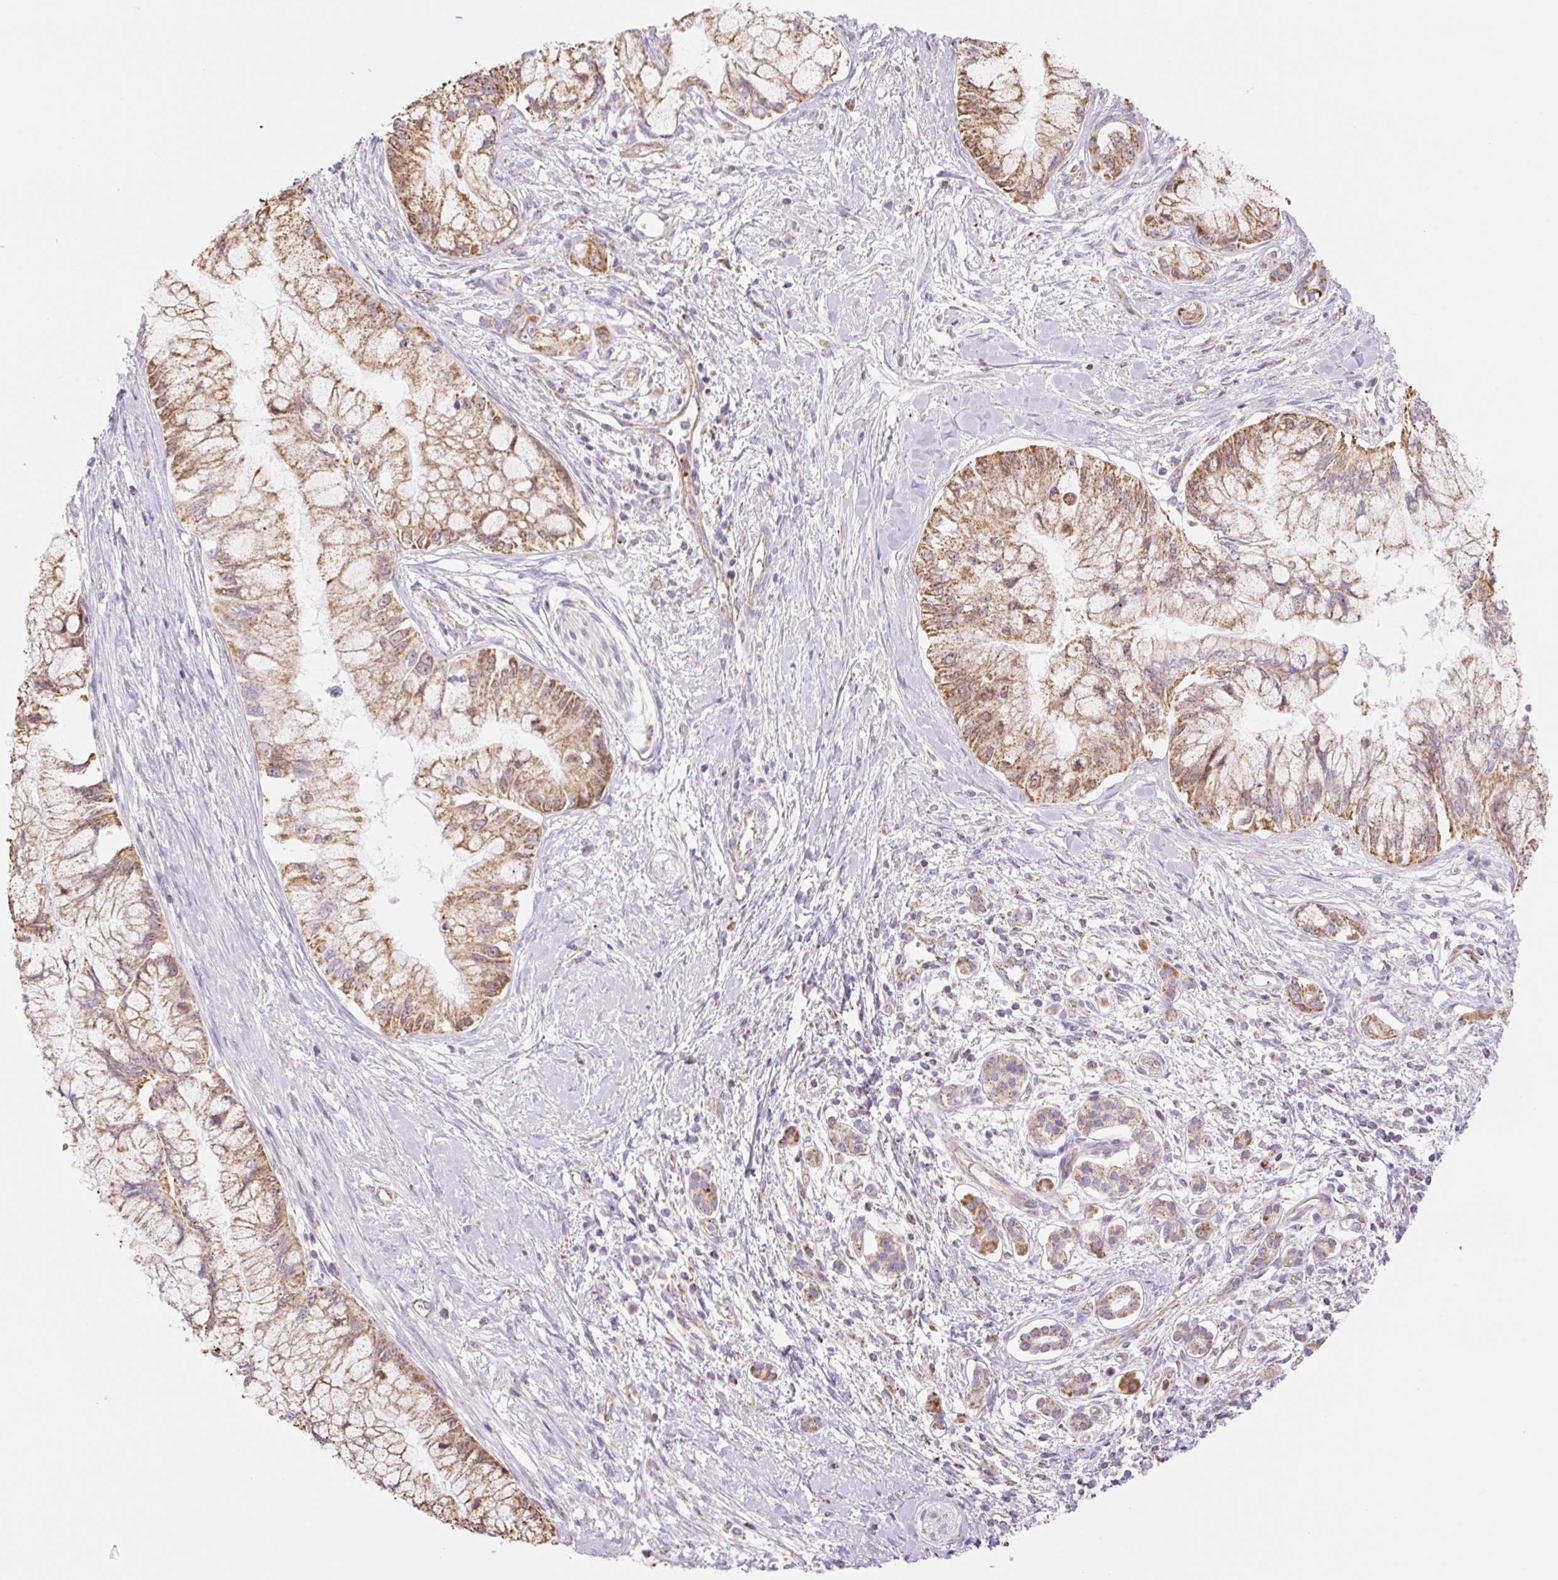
{"staining": {"intensity": "moderate", "quantity": ">75%", "location": "cytoplasmic/membranous"}, "tissue": "pancreatic cancer", "cell_type": "Tumor cells", "image_type": "cancer", "snomed": [{"axis": "morphology", "description": "Adenocarcinoma, NOS"}, {"axis": "topography", "description": "Pancreas"}], "caption": "Tumor cells reveal medium levels of moderate cytoplasmic/membranous expression in approximately >75% of cells in human pancreatic adenocarcinoma. (DAB (3,3'-diaminobenzidine) IHC, brown staining for protein, blue staining for nuclei).", "gene": "ESAM", "patient": {"sex": "male", "age": 48}}